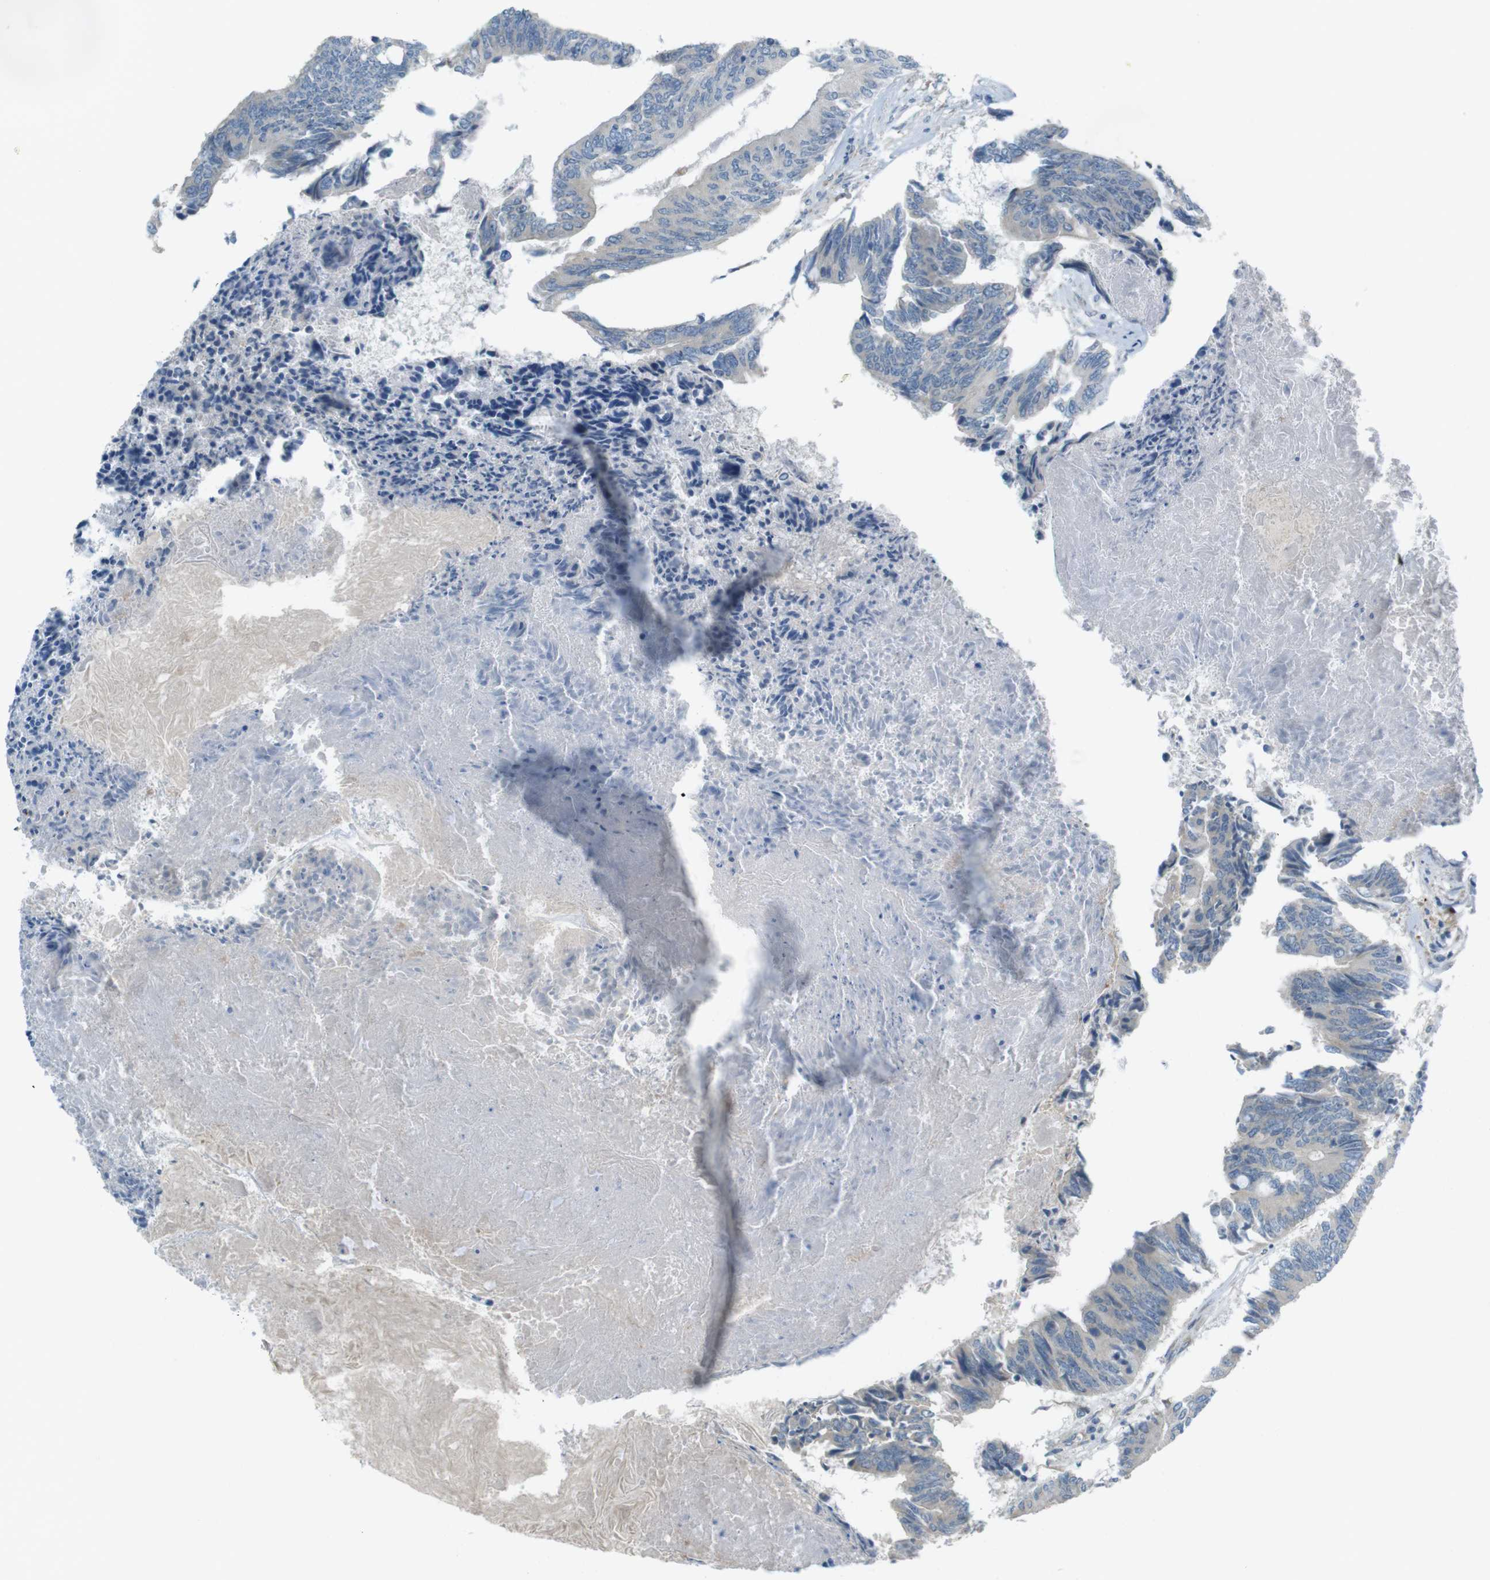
{"staining": {"intensity": "negative", "quantity": "none", "location": "none"}, "tissue": "colorectal cancer", "cell_type": "Tumor cells", "image_type": "cancer", "snomed": [{"axis": "morphology", "description": "Adenocarcinoma, NOS"}, {"axis": "topography", "description": "Rectum"}], "caption": "This is an immunohistochemistry photomicrograph of colorectal adenocarcinoma. There is no expression in tumor cells.", "gene": "TMEM41B", "patient": {"sex": "male", "age": 63}}